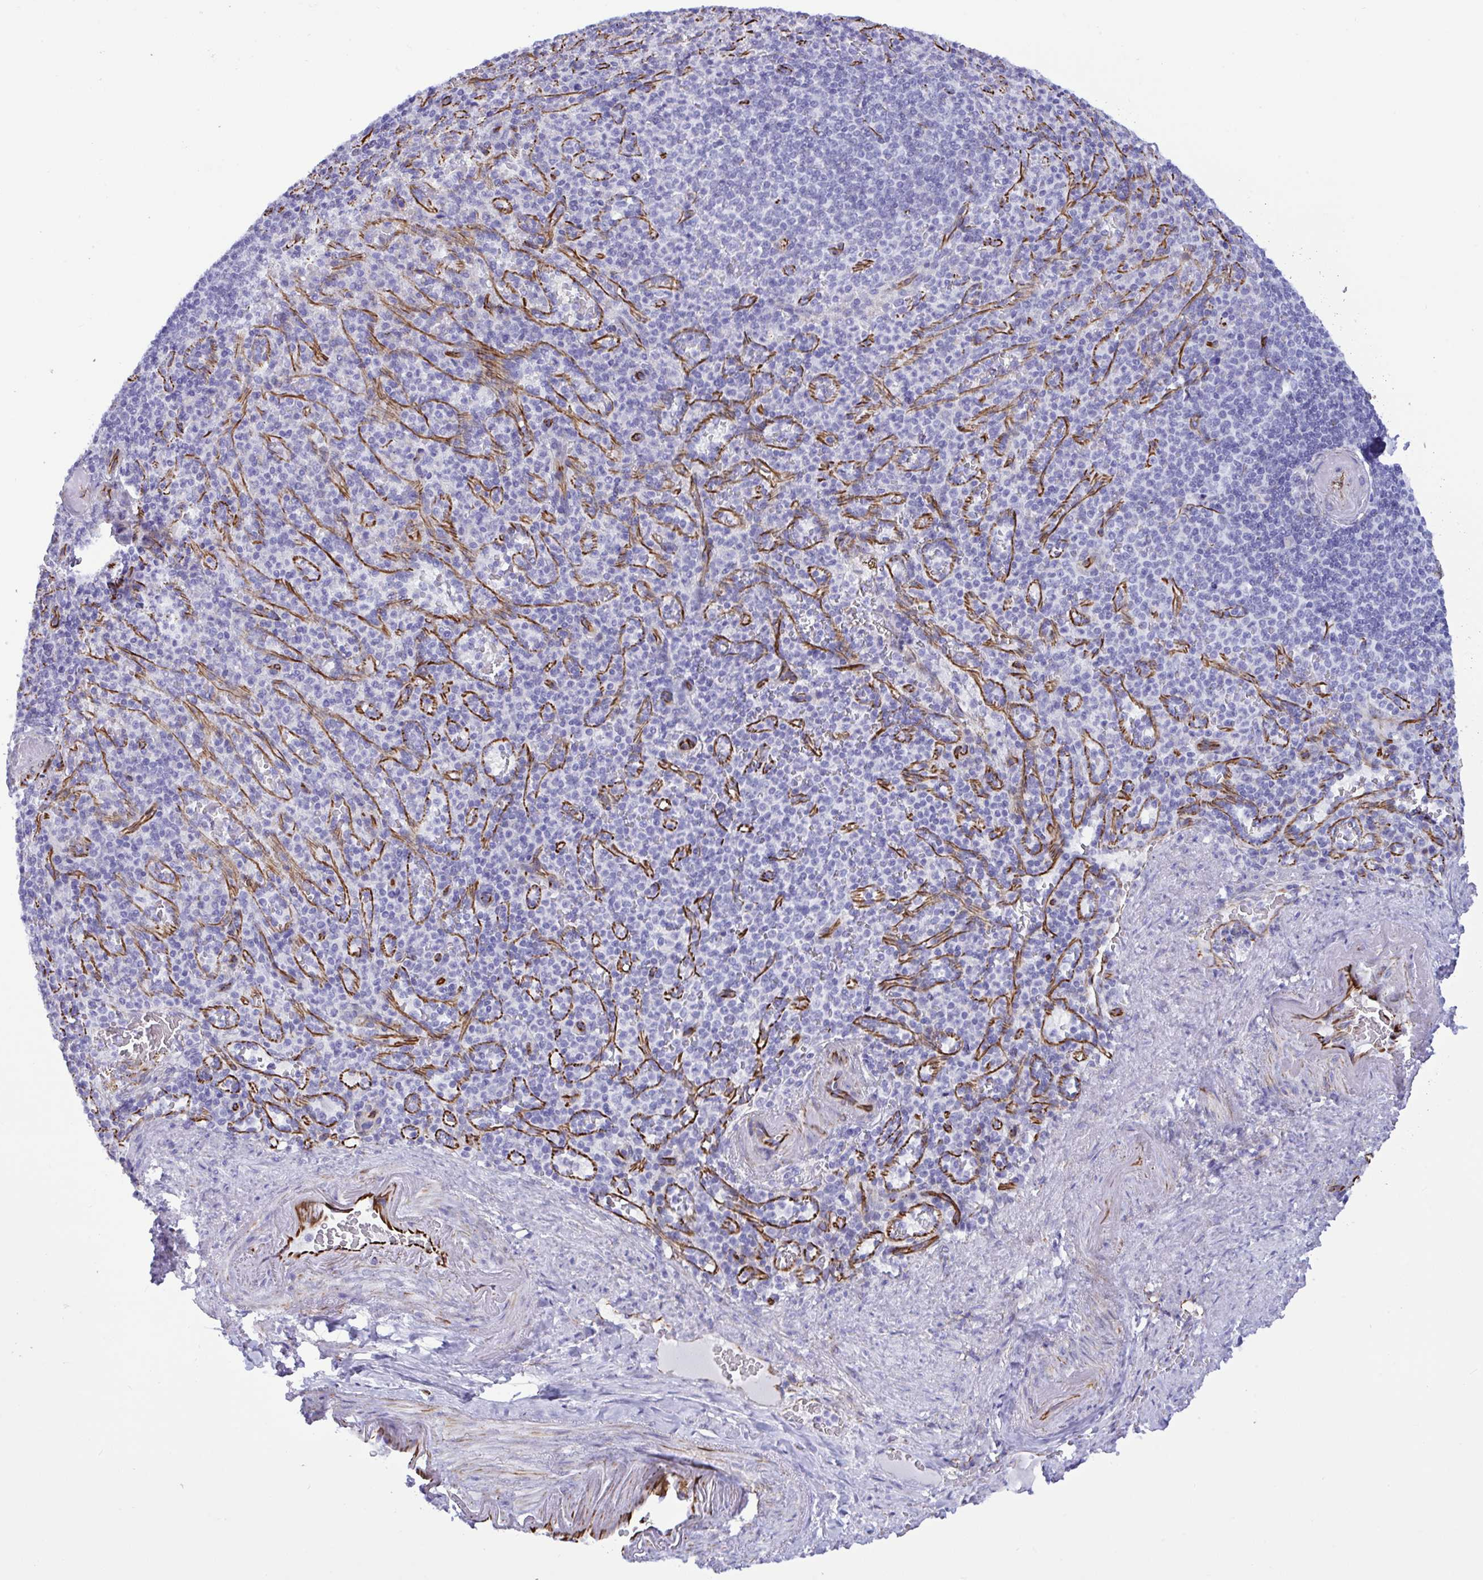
{"staining": {"intensity": "negative", "quantity": "none", "location": "none"}, "tissue": "spleen", "cell_type": "Cells in red pulp", "image_type": "normal", "snomed": [{"axis": "morphology", "description": "Normal tissue, NOS"}, {"axis": "topography", "description": "Spleen"}], "caption": "Immunohistochemistry histopathology image of unremarkable spleen stained for a protein (brown), which shows no positivity in cells in red pulp.", "gene": "SMAD5", "patient": {"sex": "female", "age": 74}}